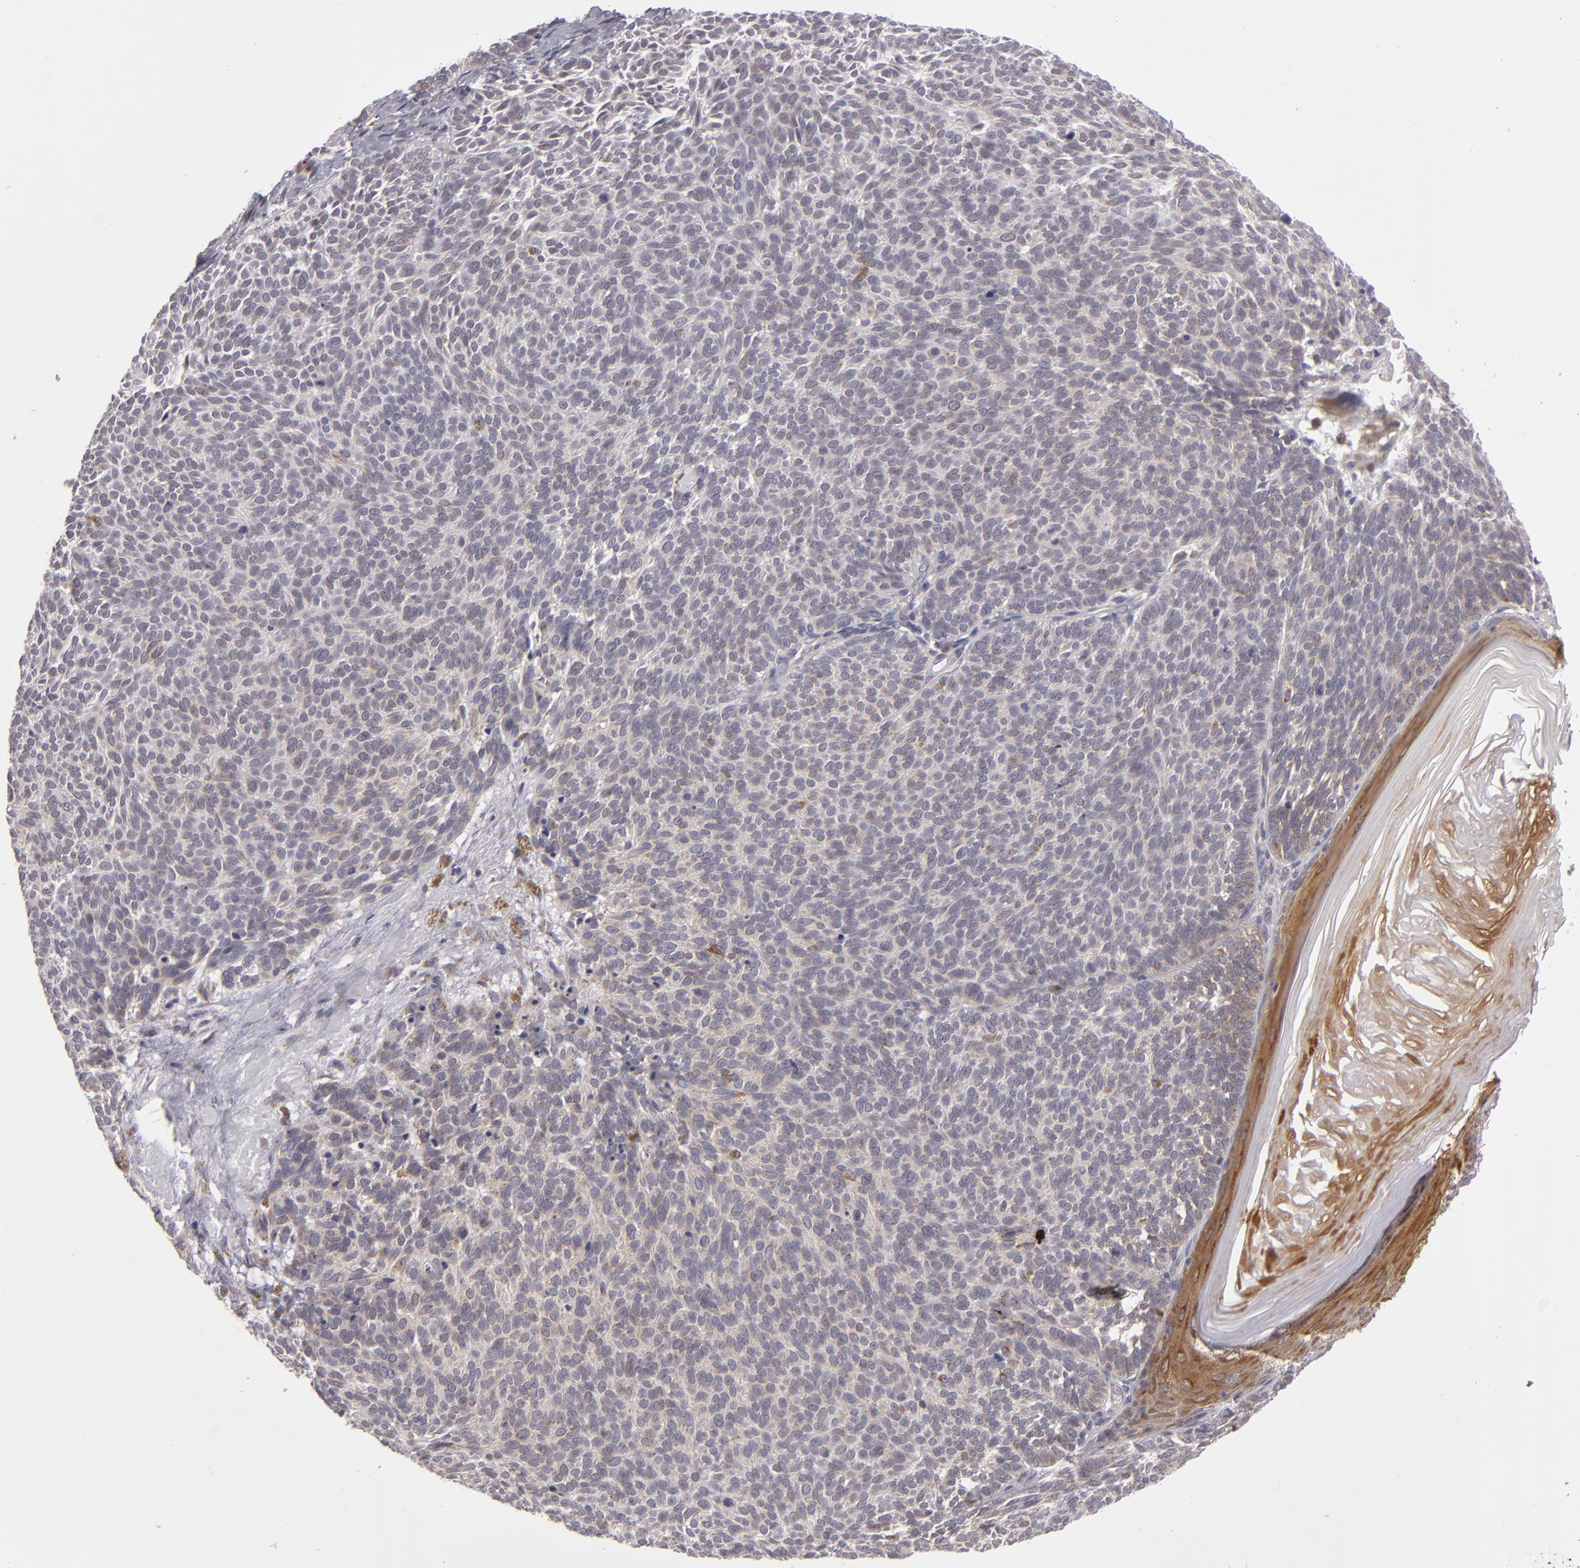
{"staining": {"intensity": "negative", "quantity": "none", "location": "none"}, "tissue": "skin cancer", "cell_type": "Tumor cells", "image_type": "cancer", "snomed": [{"axis": "morphology", "description": "Basal cell carcinoma"}, {"axis": "topography", "description": "Skin"}], "caption": "Skin cancer (basal cell carcinoma) was stained to show a protein in brown. There is no significant expression in tumor cells.", "gene": "SH2D4A", "patient": {"sex": "male", "age": 63}}